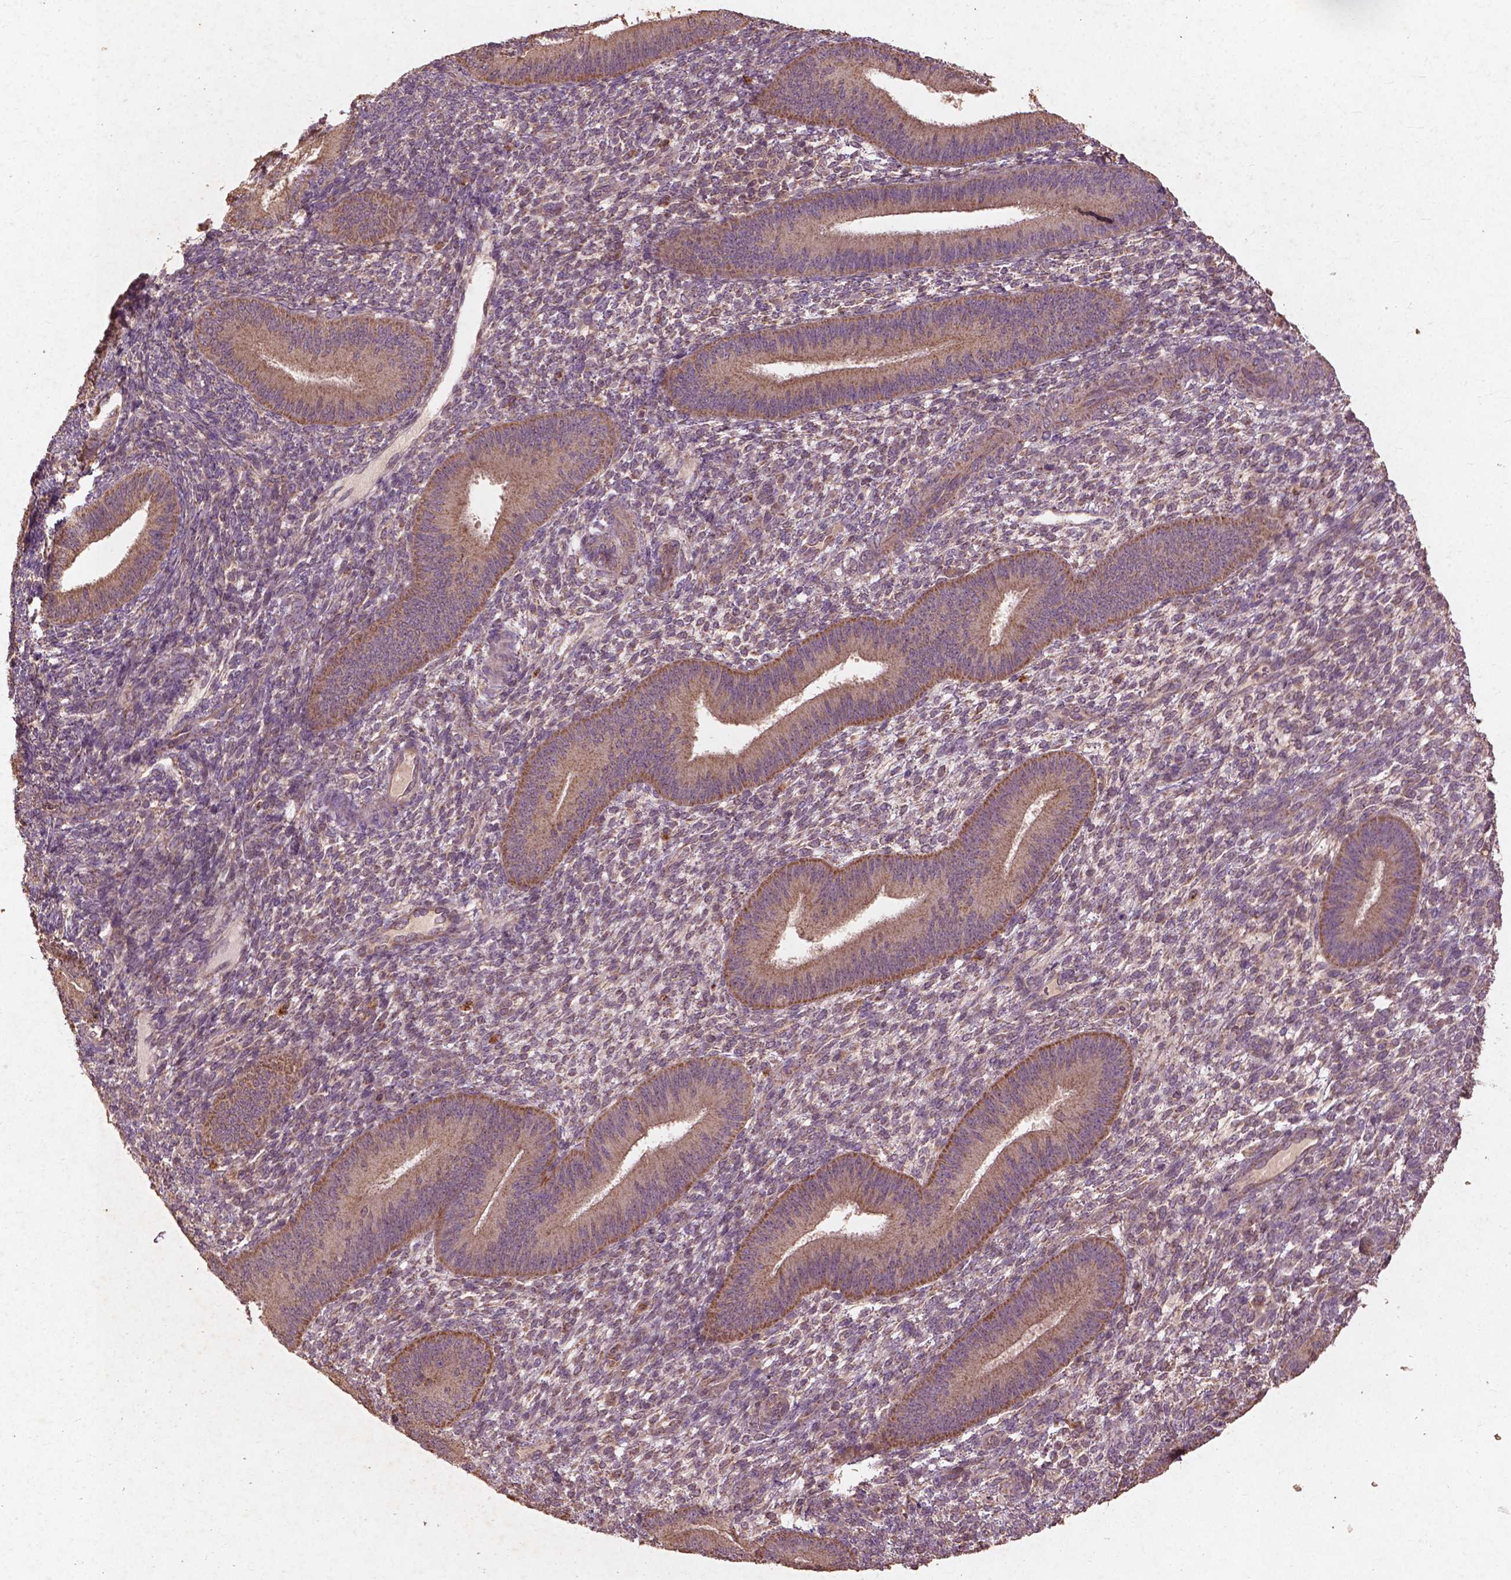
{"staining": {"intensity": "negative", "quantity": "none", "location": "none"}, "tissue": "endometrium", "cell_type": "Cells in endometrial stroma", "image_type": "normal", "snomed": [{"axis": "morphology", "description": "Normal tissue, NOS"}, {"axis": "topography", "description": "Endometrium"}], "caption": "Cells in endometrial stroma show no significant protein expression in unremarkable endometrium. Nuclei are stained in blue.", "gene": "ST6GALNAC5", "patient": {"sex": "female", "age": 39}}